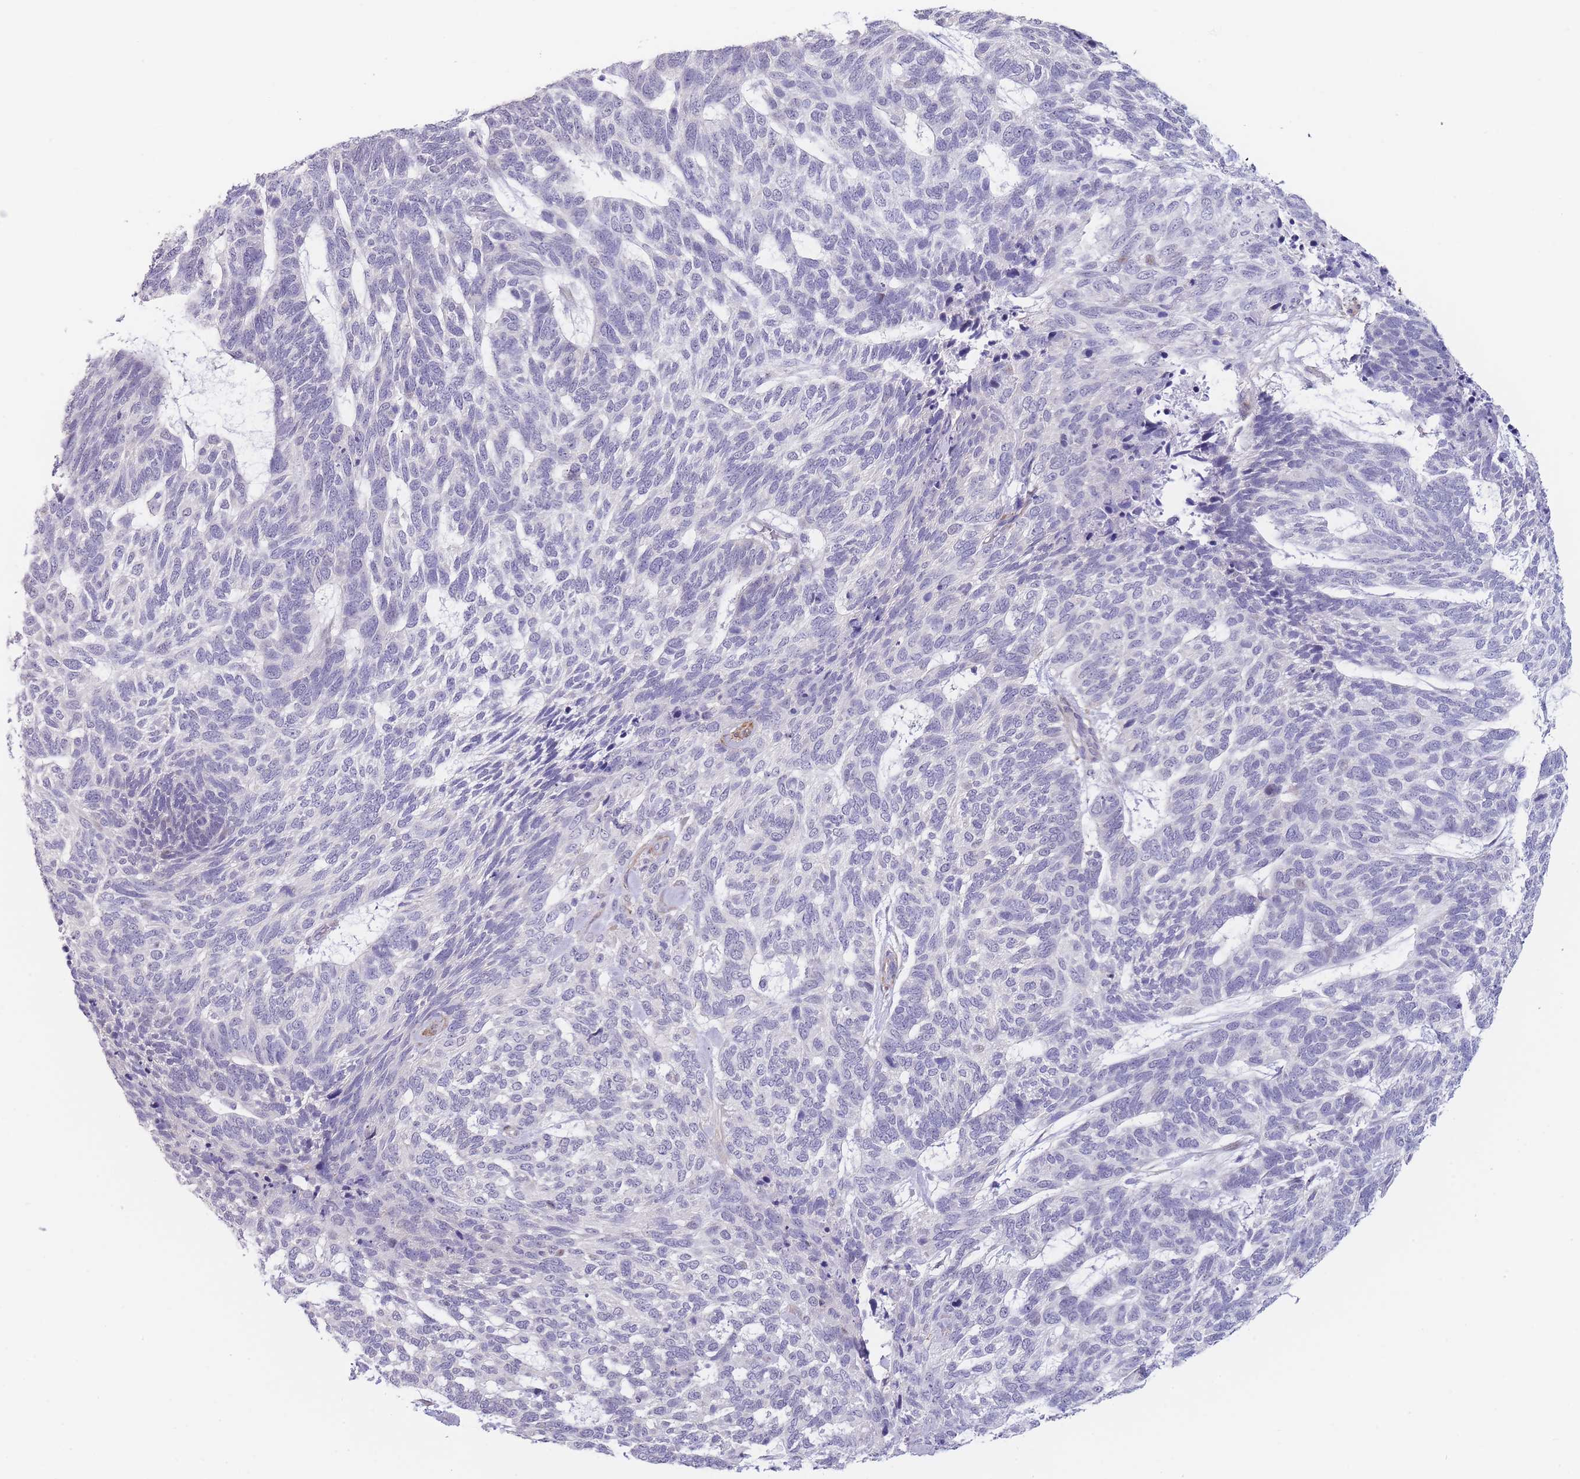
{"staining": {"intensity": "negative", "quantity": "none", "location": "none"}, "tissue": "skin cancer", "cell_type": "Tumor cells", "image_type": "cancer", "snomed": [{"axis": "morphology", "description": "Basal cell carcinoma"}, {"axis": "topography", "description": "Skin"}], "caption": "High magnification brightfield microscopy of skin cancer (basal cell carcinoma) stained with DAB (3,3'-diaminobenzidine) (brown) and counterstained with hematoxylin (blue): tumor cells show no significant expression. (Brightfield microscopy of DAB IHC at high magnification).", "gene": "ASAP3", "patient": {"sex": "female", "age": 65}}